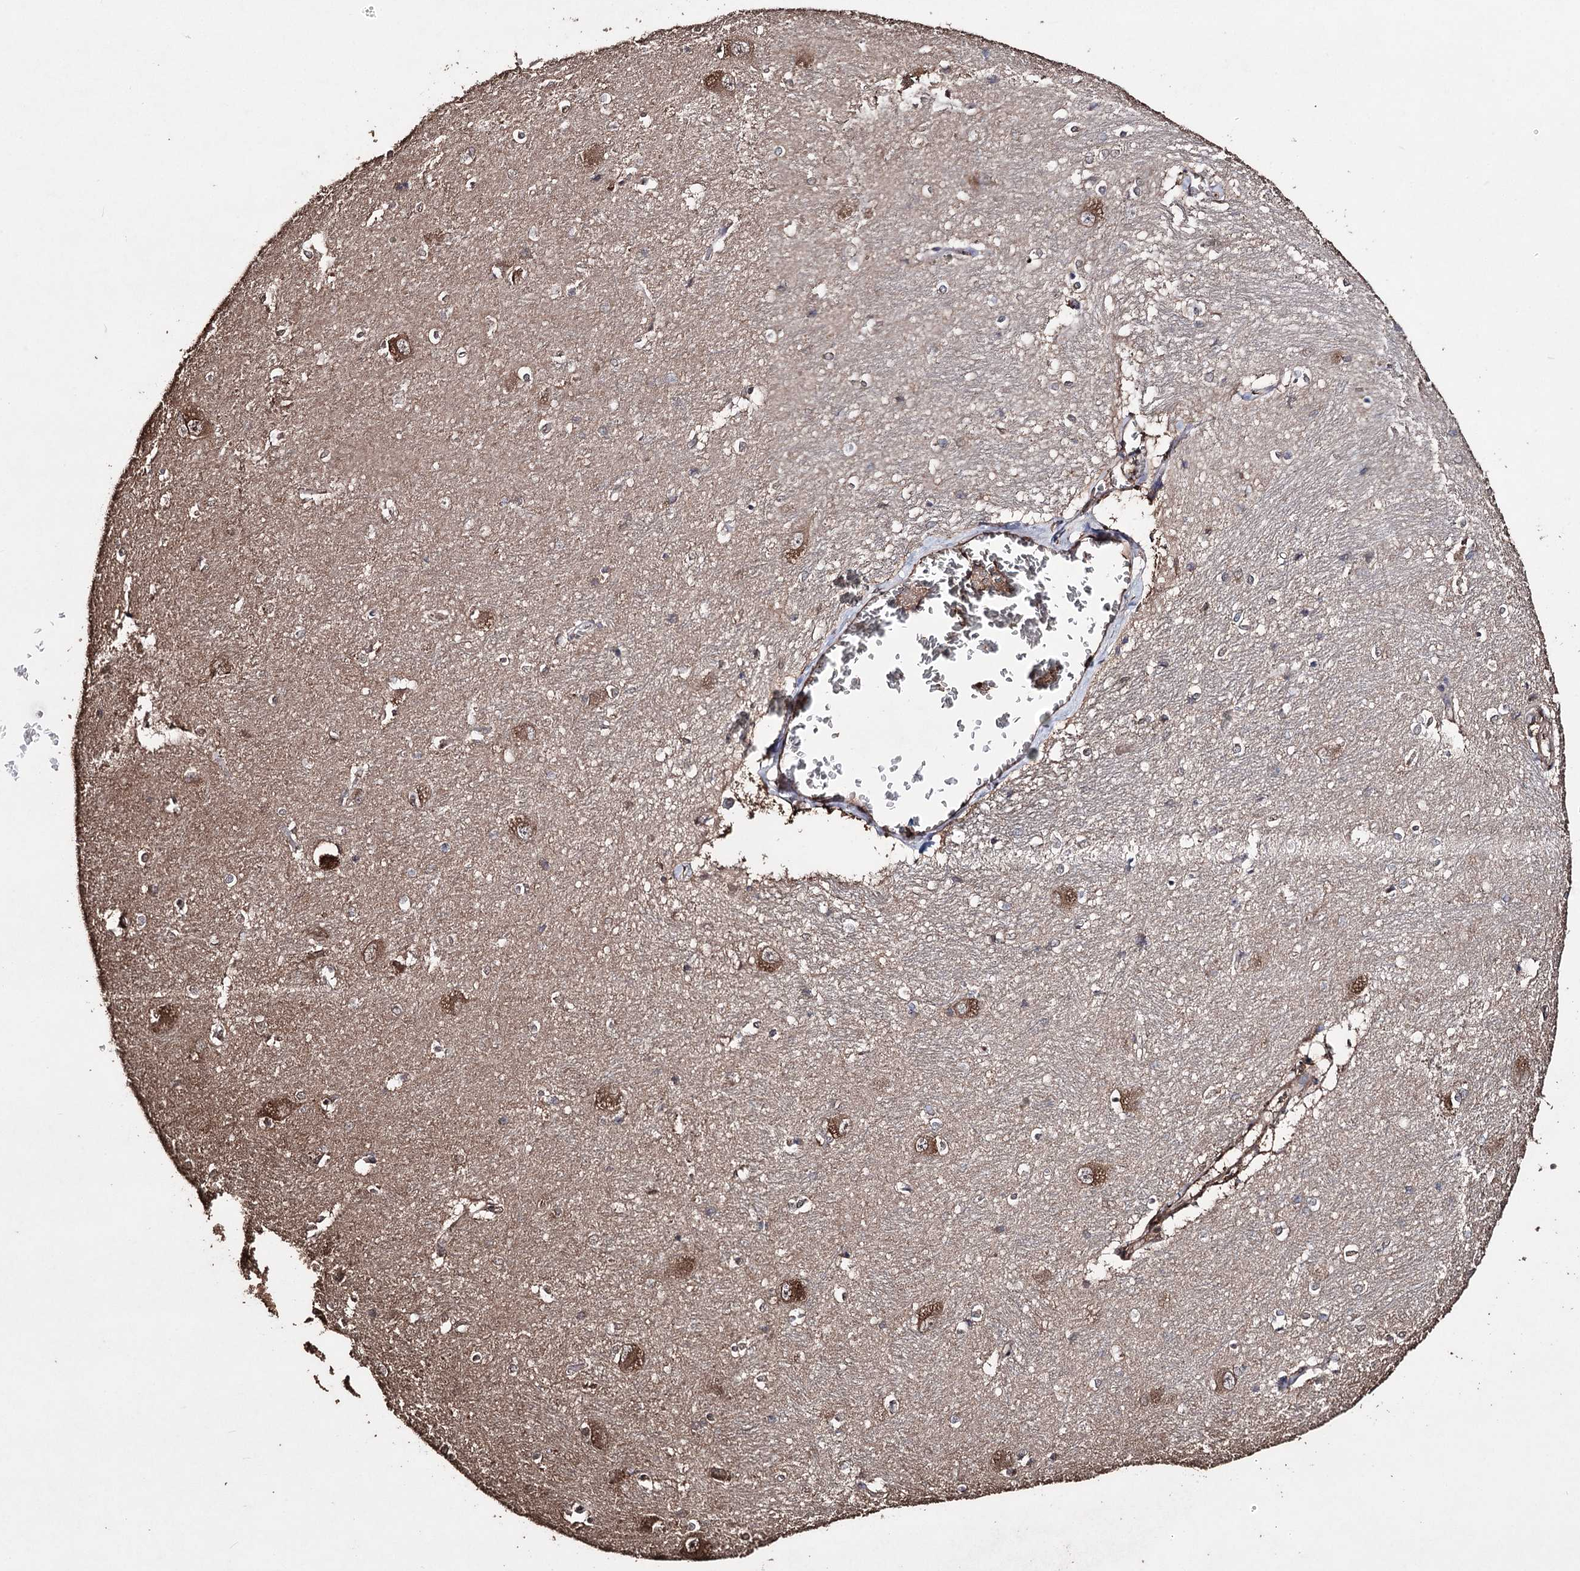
{"staining": {"intensity": "negative", "quantity": "none", "location": "none"}, "tissue": "caudate", "cell_type": "Glial cells", "image_type": "normal", "snomed": [{"axis": "morphology", "description": "Normal tissue, NOS"}, {"axis": "topography", "description": "Lateral ventricle wall"}], "caption": "Glial cells show no significant staining in normal caudate. Brightfield microscopy of IHC stained with DAB (brown) and hematoxylin (blue), captured at high magnification.", "gene": "ZNF662", "patient": {"sex": "male", "age": 37}}